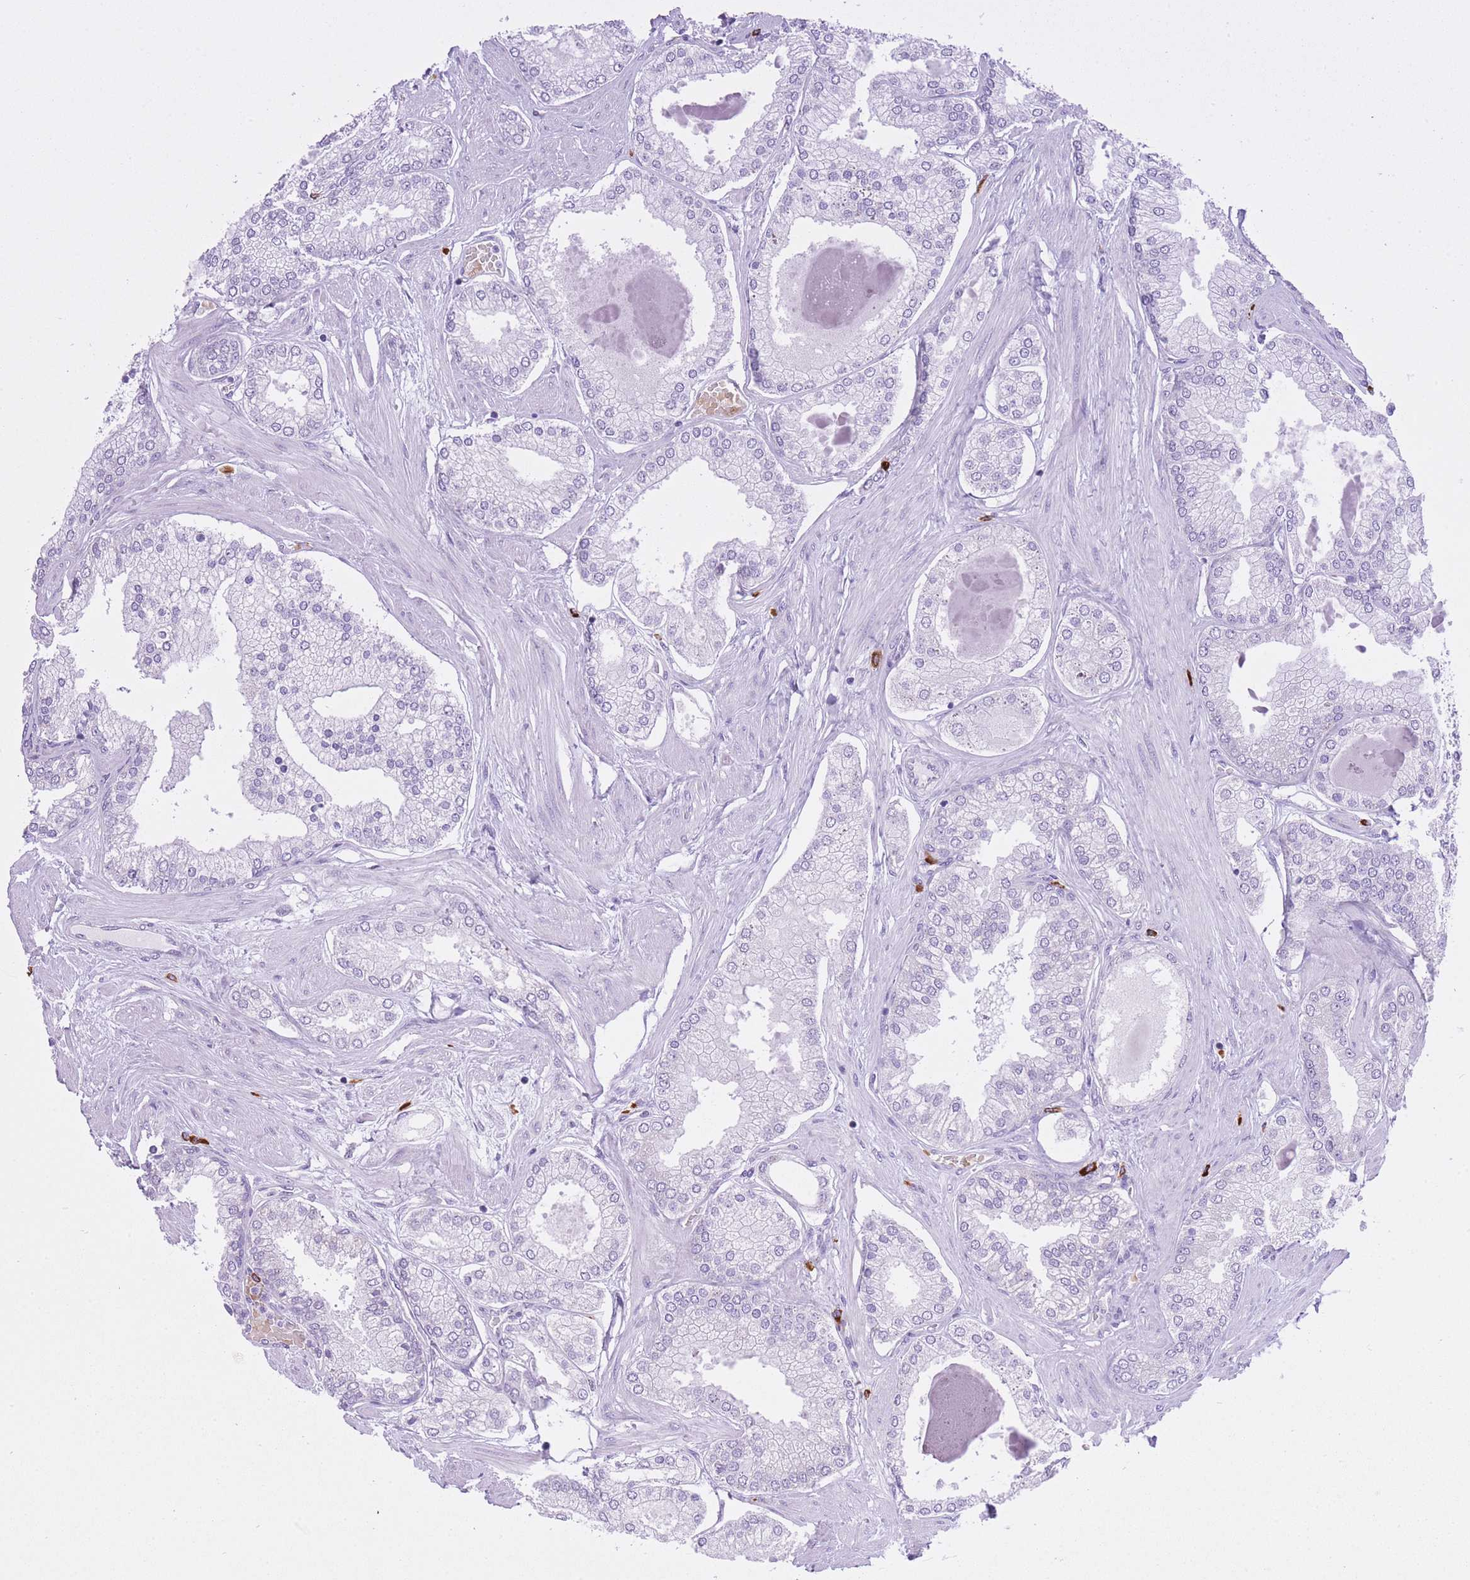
{"staining": {"intensity": "negative", "quantity": "none", "location": "none"}, "tissue": "prostate cancer", "cell_type": "Tumor cells", "image_type": "cancer", "snomed": [{"axis": "morphology", "description": "Adenocarcinoma, Low grade"}, {"axis": "topography", "description": "Prostate"}], "caption": "The immunohistochemistry histopathology image has no significant staining in tumor cells of prostate low-grade adenocarcinoma tissue.", "gene": "MEIOSIN", "patient": {"sex": "male", "age": 42}}